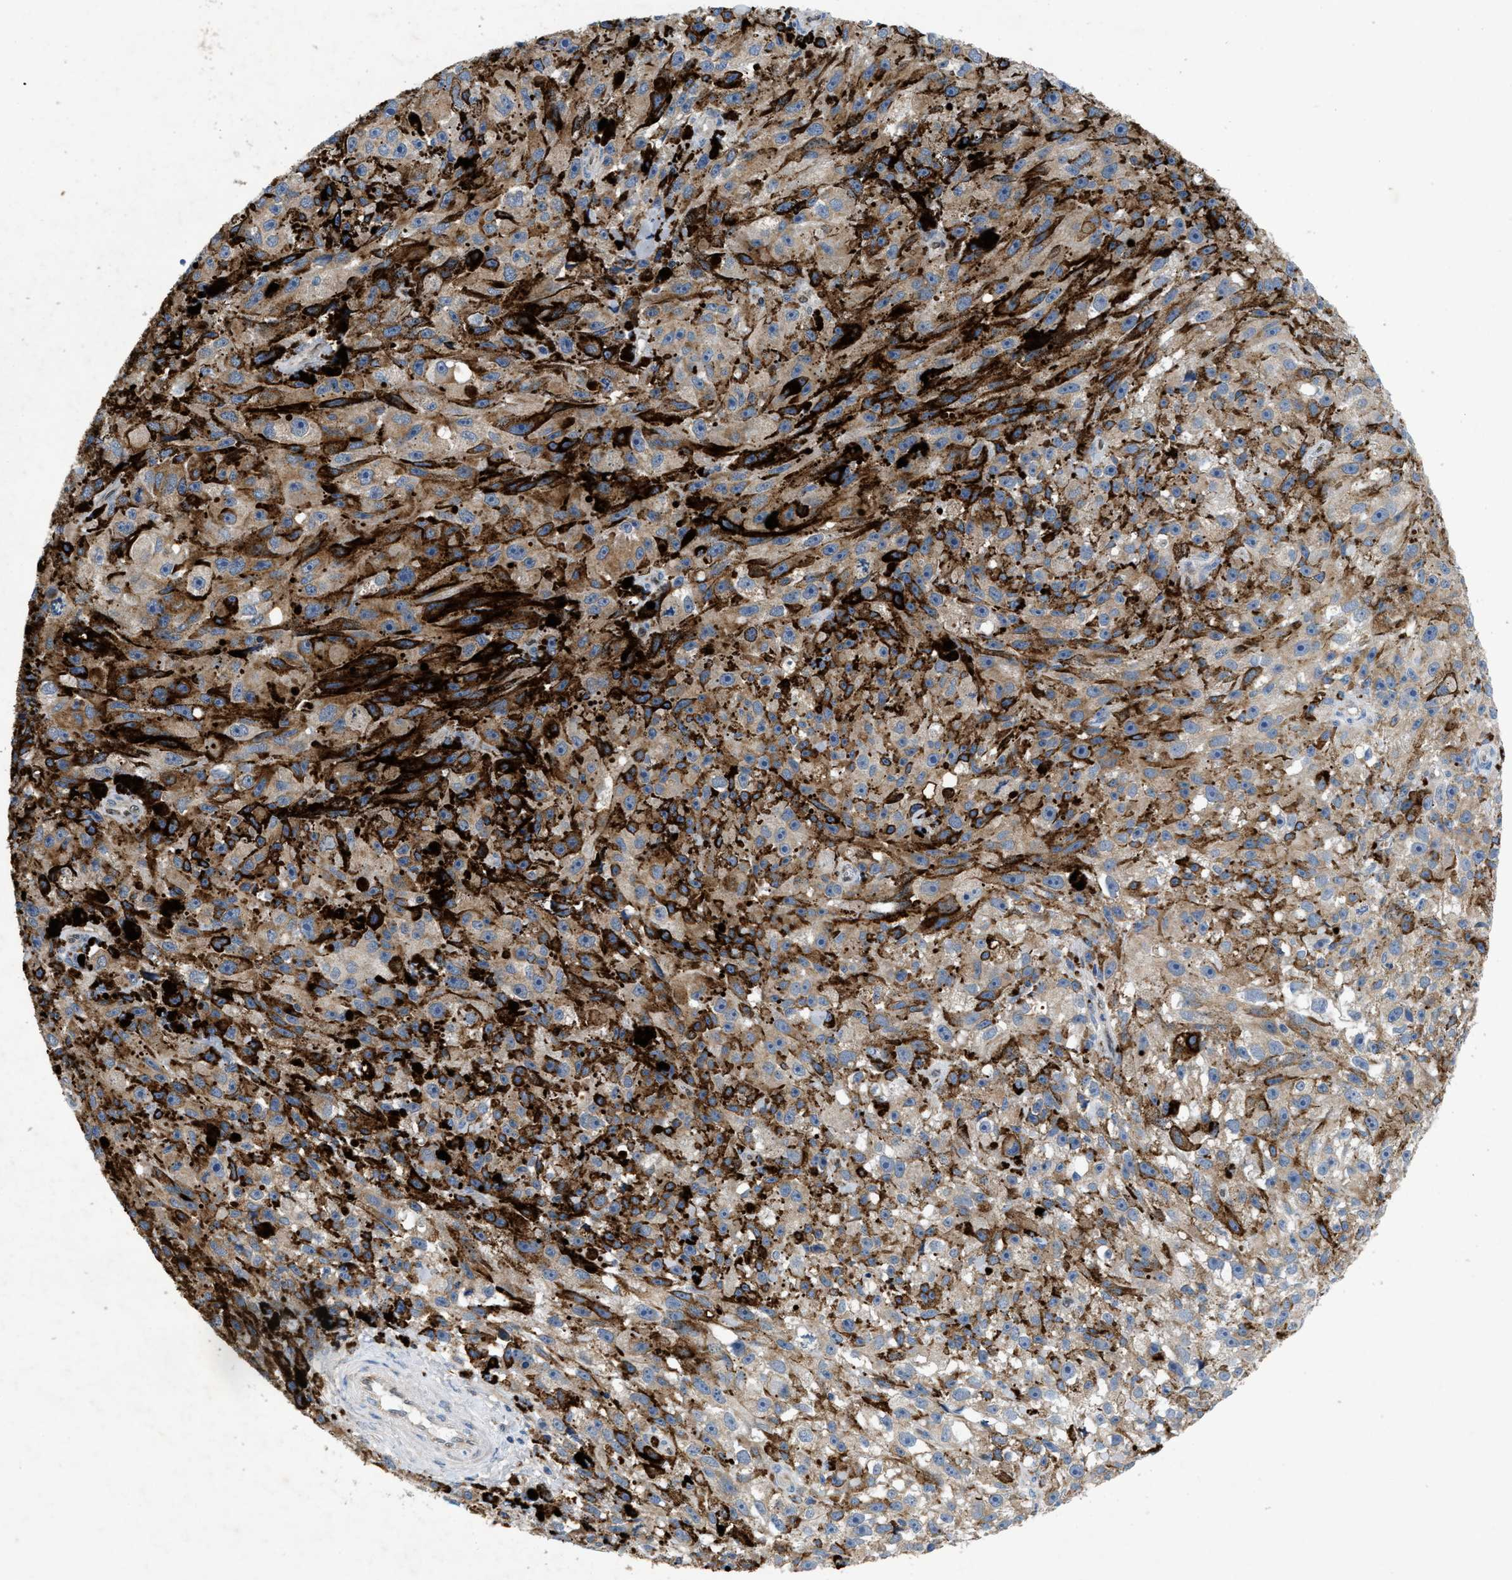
{"staining": {"intensity": "weak", "quantity": "25%-75%", "location": "cytoplasmic/membranous"}, "tissue": "melanoma", "cell_type": "Tumor cells", "image_type": "cancer", "snomed": [{"axis": "morphology", "description": "Malignant melanoma, NOS"}, {"axis": "topography", "description": "Skin"}], "caption": "Immunohistochemical staining of malignant melanoma shows weak cytoplasmic/membranous protein expression in approximately 25%-75% of tumor cells.", "gene": "PNKD", "patient": {"sex": "female", "age": 104}}